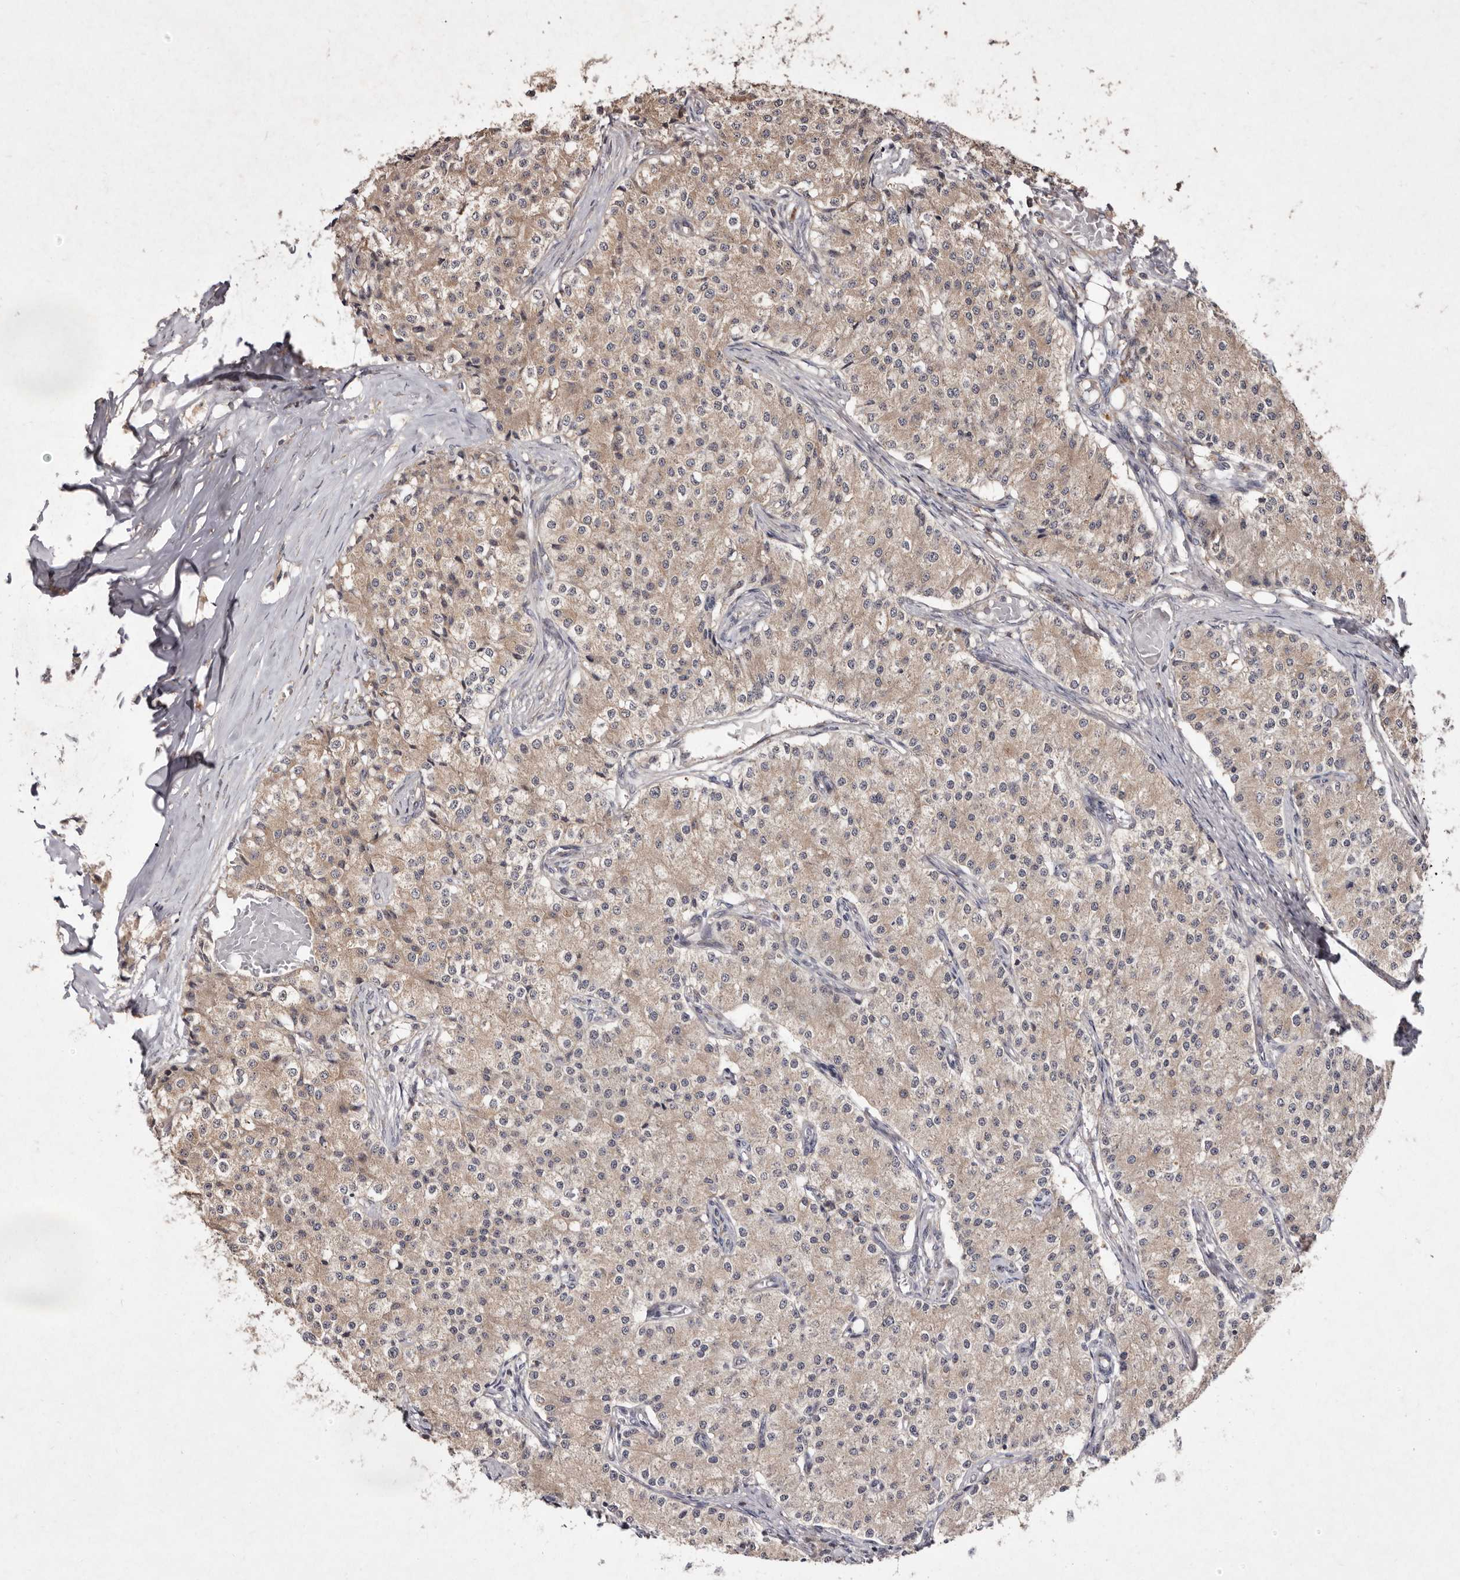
{"staining": {"intensity": "weak", "quantity": ">75%", "location": "cytoplasmic/membranous"}, "tissue": "carcinoid", "cell_type": "Tumor cells", "image_type": "cancer", "snomed": [{"axis": "morphology", "description": "Carcinoid, malignant, NOS"}, {"axis": "topography", "description": "Colon"}], "caption": "The image exhibits a brown stain indicating the presence of a protein in the cytoplasmic/membranous of tumor cells in malignant carcinoid.", "gene": "FLAD1", "patient": {"sex": "female", "age": 52}}